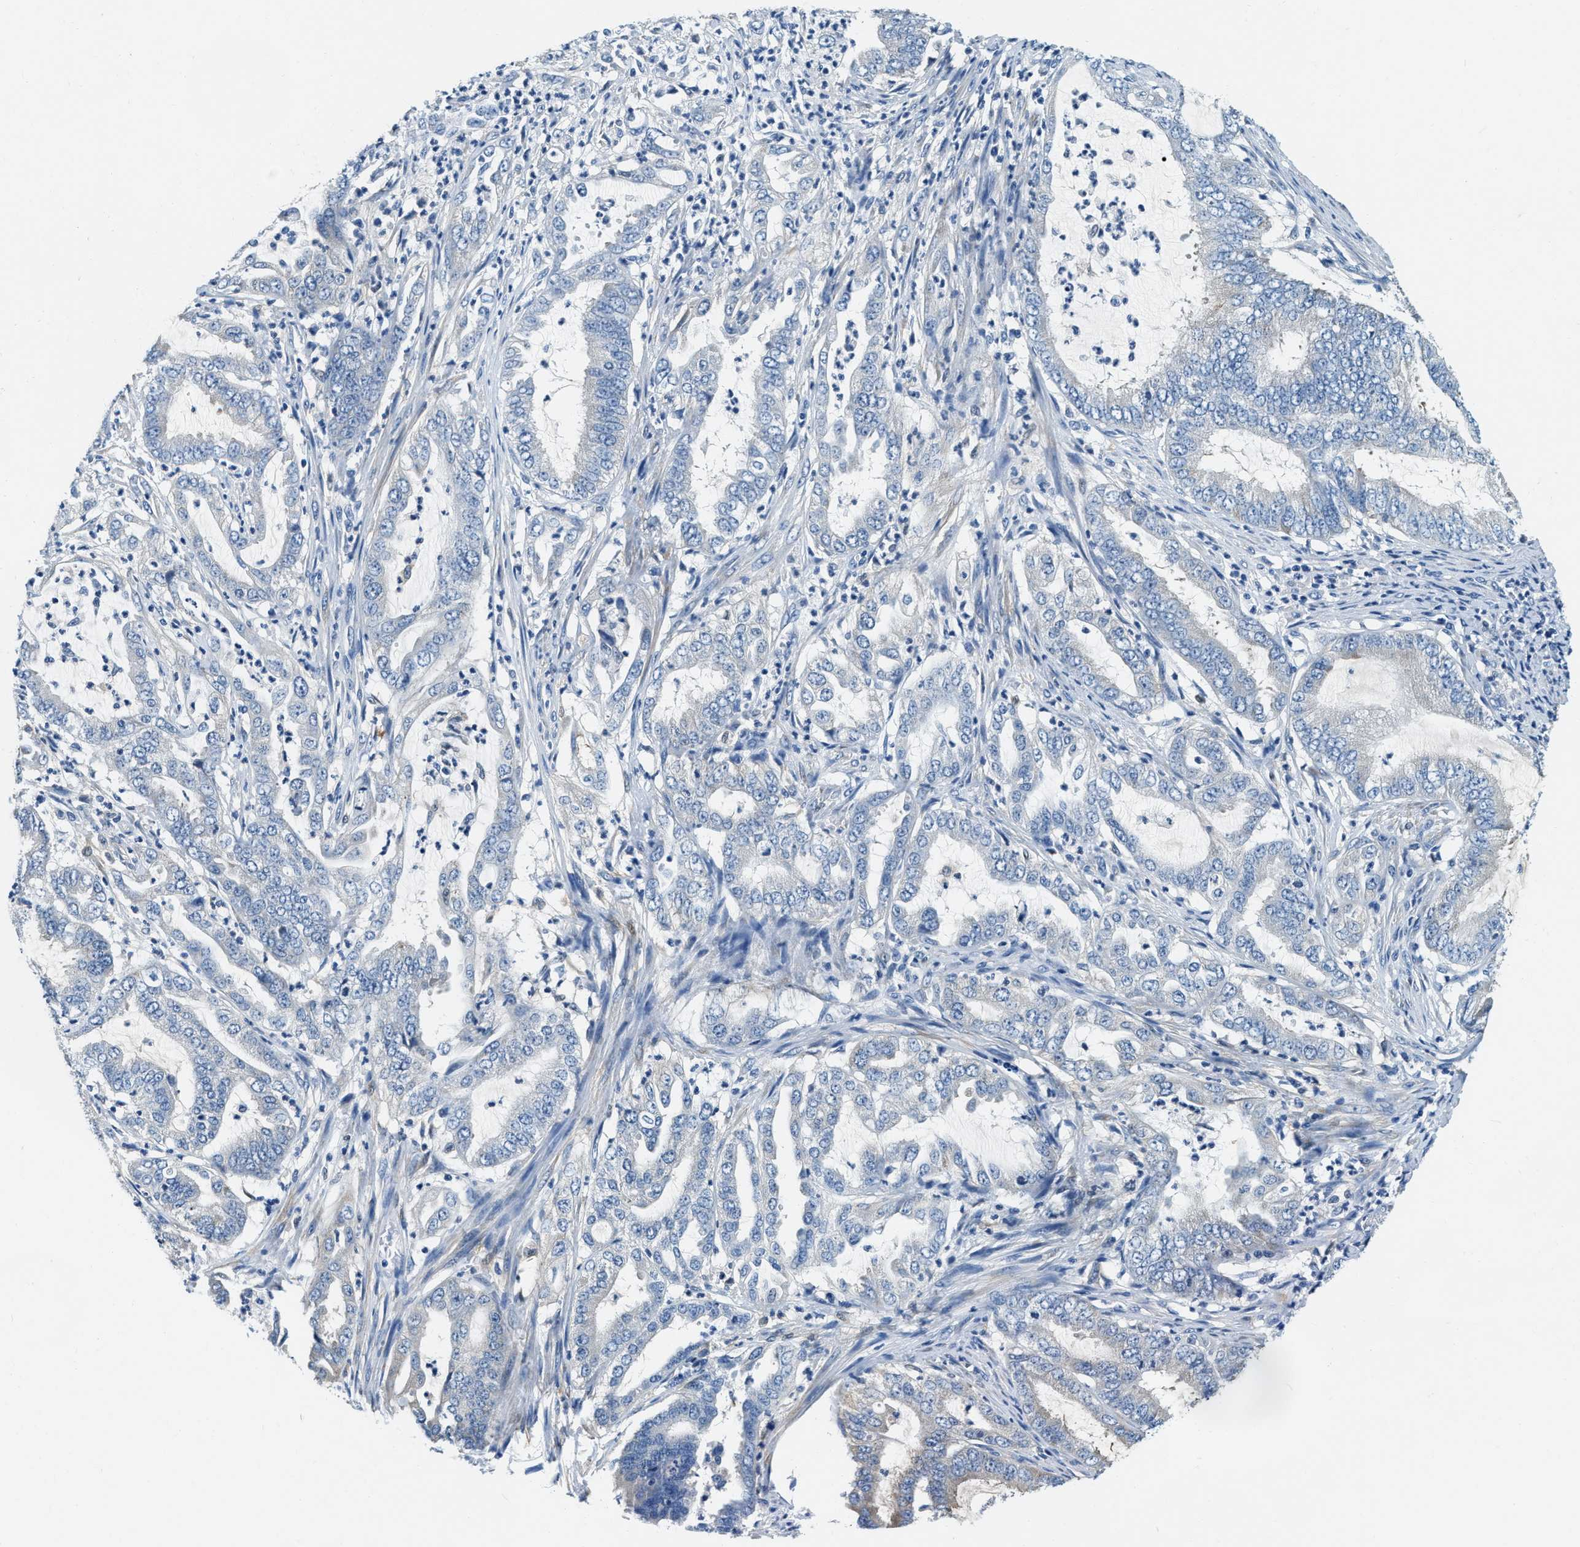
{"staining": {"intensity": "weak", "quantity": "<25%", "location": "cytoplasmic/membranous"}, "tissue": "endometrial cancer", "cell_type": "Tumor cells", "image_type": "cancer", "snomed": [{"axis": "morphology", "description": "Adenocarcinoma, NOS"}, {"axis": "topography", "description": "Endometrium"}], "caption": "High power microscopy micrograph of an immunohistochemistry (IHC) micrograph of endometrial cancer (adenocarcinoma), revealing no significant positivity in tumor cells.", "gene": "EIF2AK2", "patient": {"sex": "female", "age": 51}}